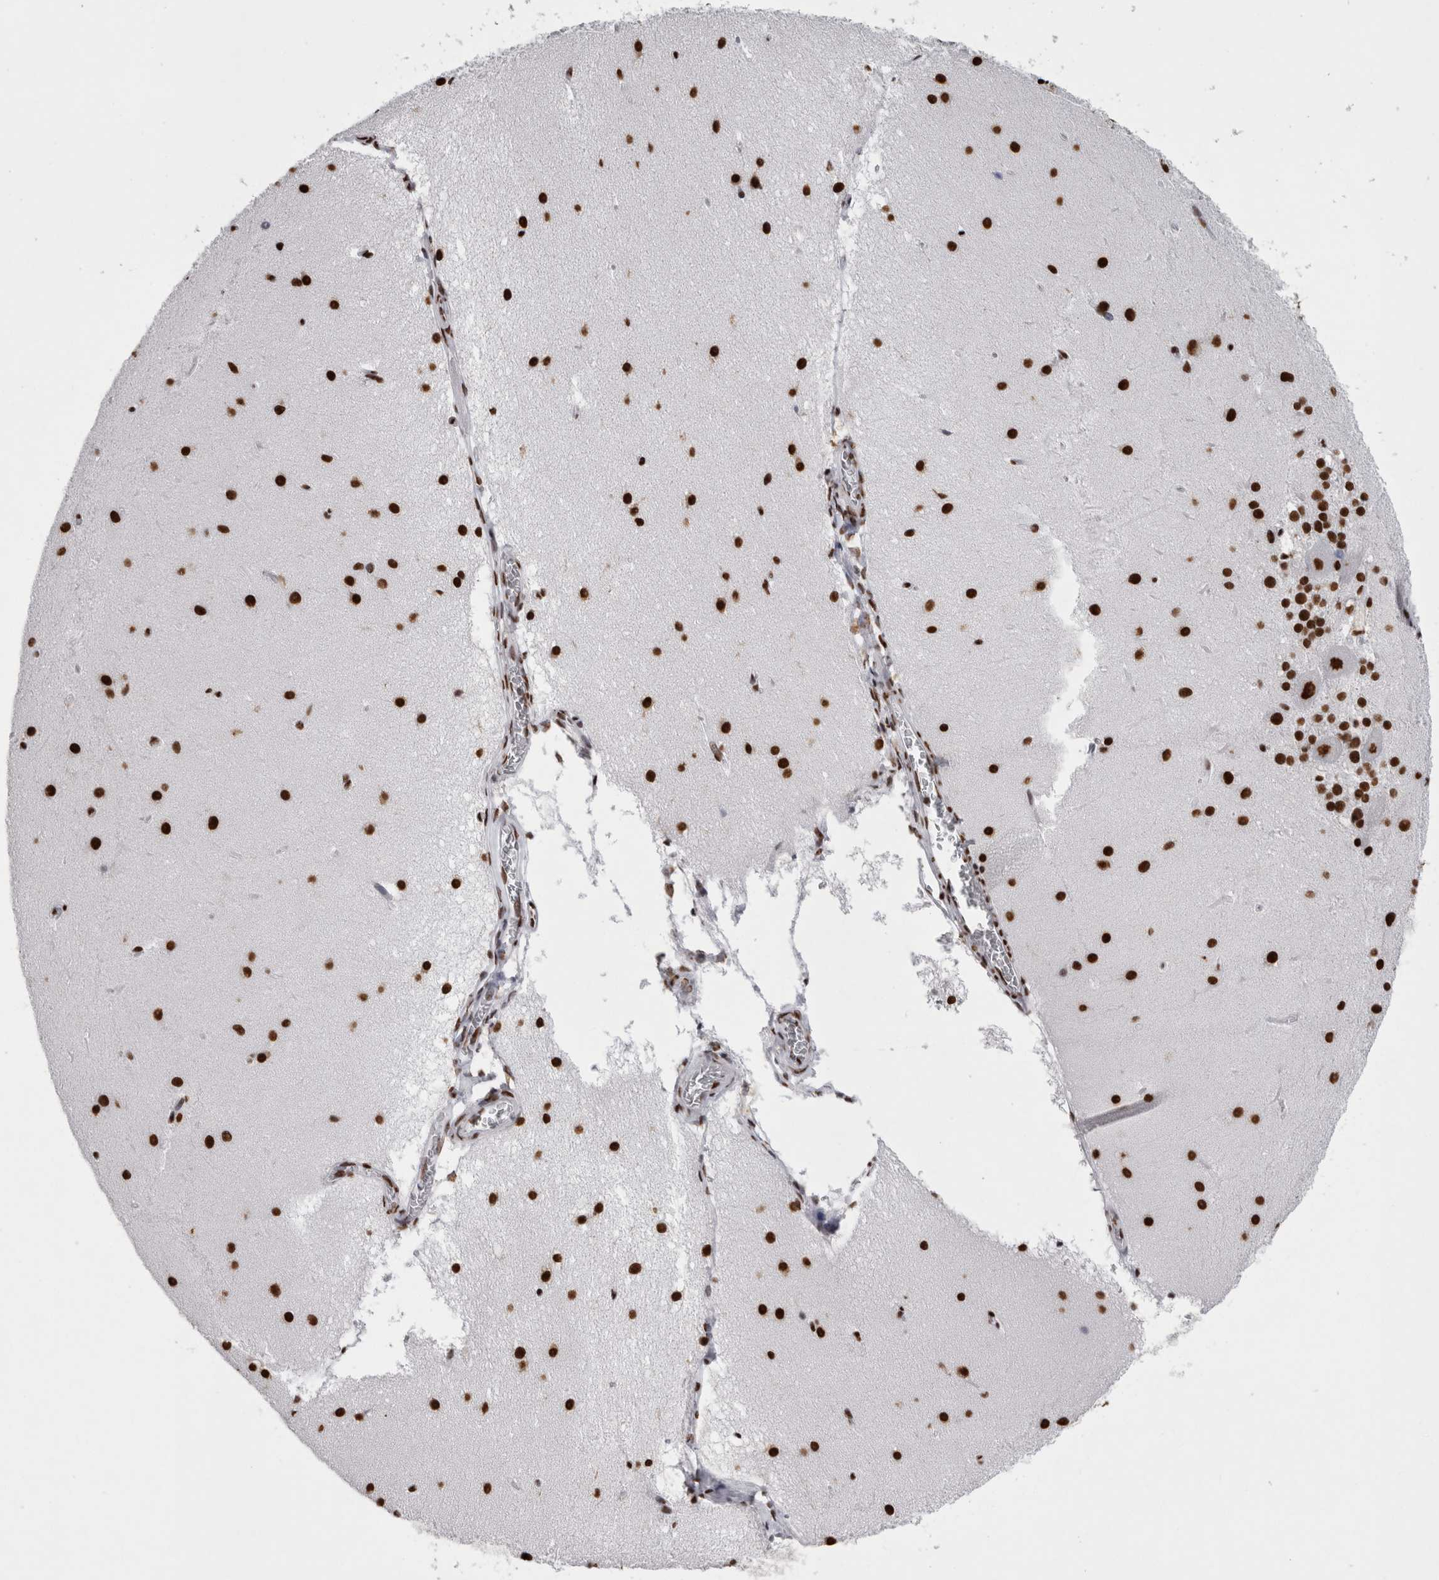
{"staining": {"intensity": "strong", "quantity": ">75%", "location": "nuclear"}, "tissue": "cerebellum", "cell_type": "Cells in granular layer", "image_type": "normal", "snomed": [{"axis": "morphology", "description": "Normal tissue, NOS"}, {"axis": "topography", "description": "Cerebellum"}], "caption": "Brown immunohistochemical staining in unremarkable cerebellum shows strong nuclear staining in about >75% of cells in granular layer. (Stains: DAB (3,3'-diaminobenzidine) in brown, nuclei in blue, Microscopy: brightfield microscopy at high magnification).", "gene": "ALPK3", "patient": {"sex": "female", "age": 19}}